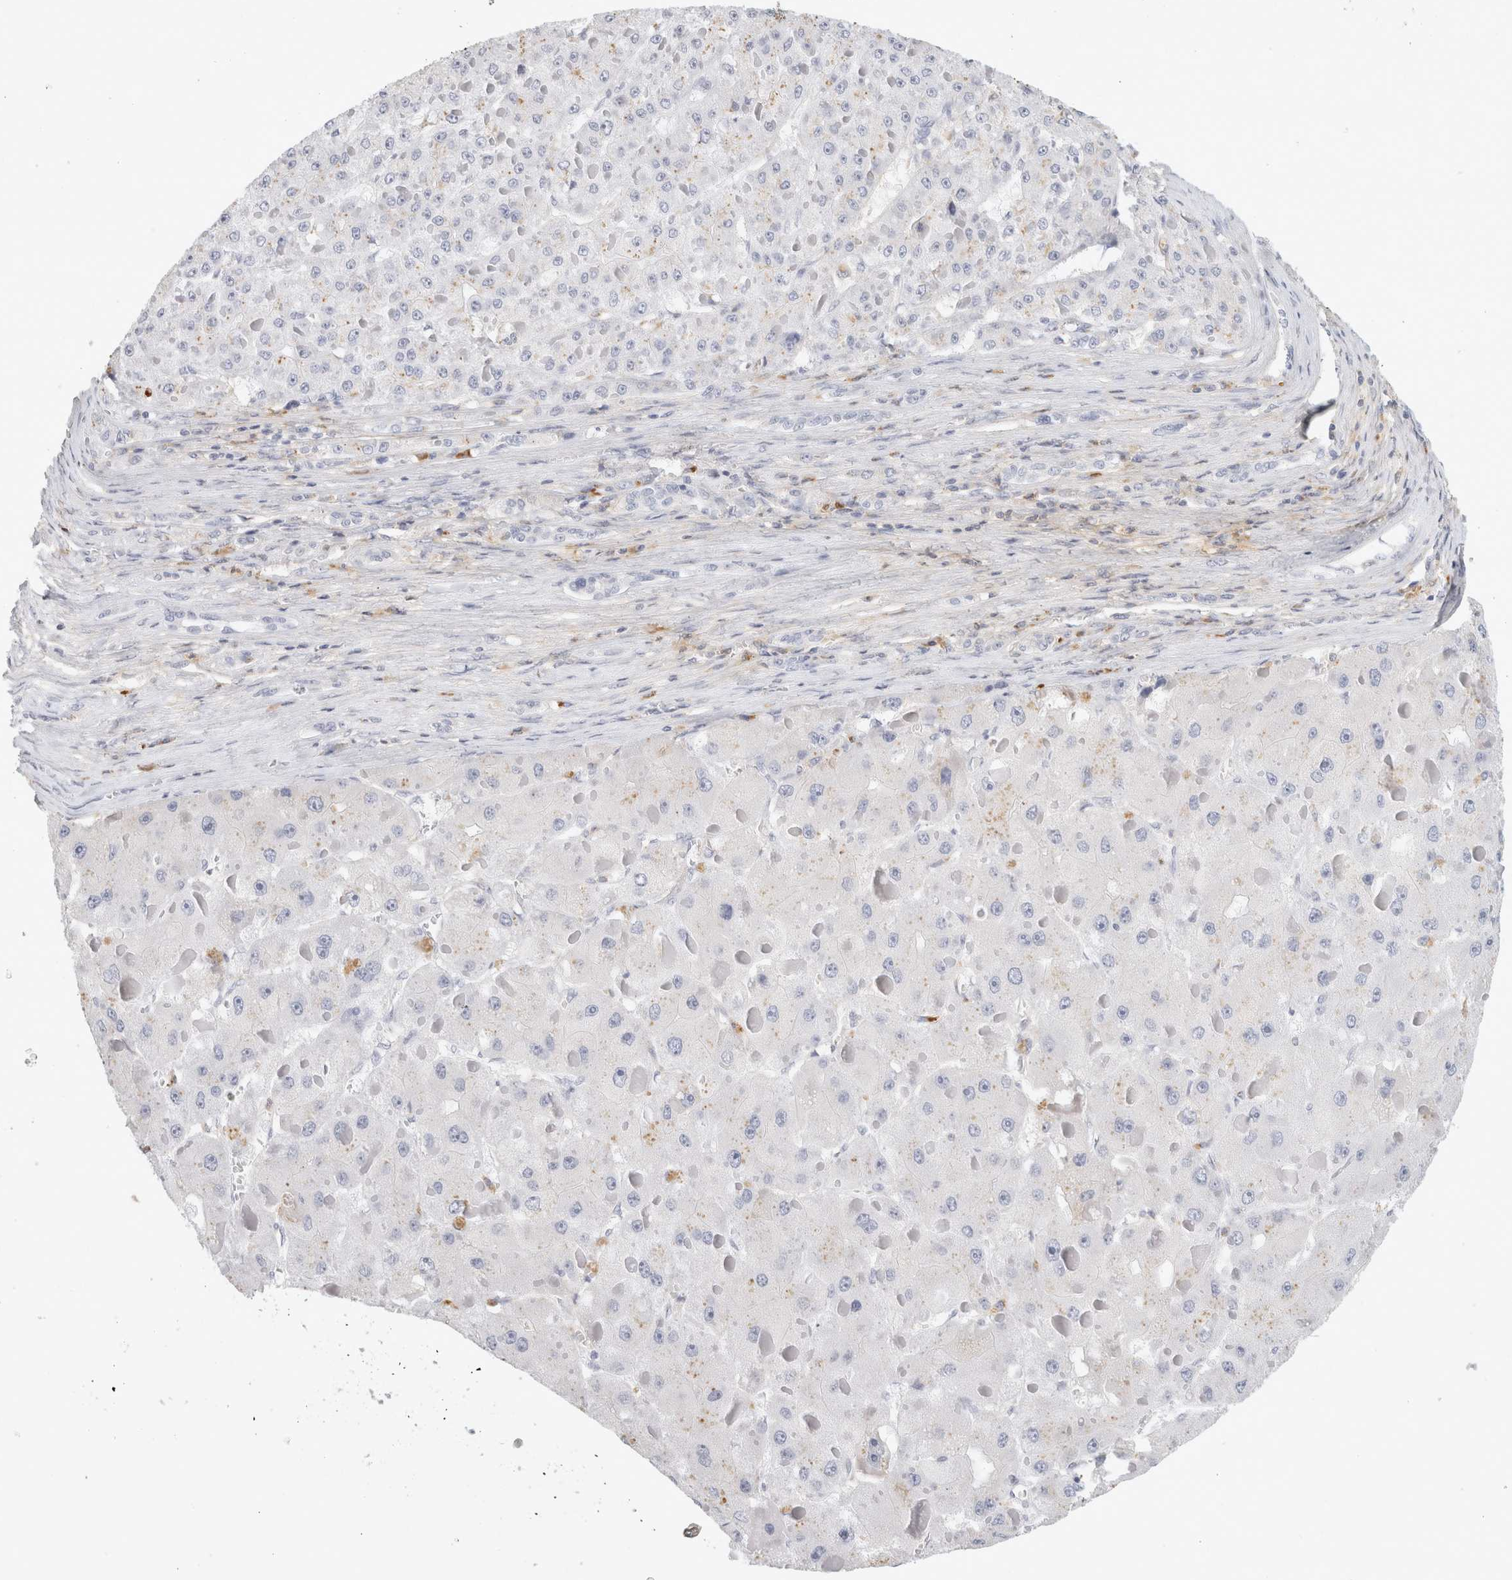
{"staining": {"intensity": "negative", "quantity": "none", "location": "none"}, "tissue": "liver cancer", "cell_type": "Tumor cells", "image_type": "cancer", "snomed": [{"axis": "morphology", "description": "Carcinoma, Hepatocellular, NOS"}, {"axis": "topography", "description": "Liver"}], "caption": "The IHC histopathology image has no significant expression in tumor cells of liver hepatocellular carcinoma tissue.", "gene": "FGL2", "patient": {"sex": "female", "age": 73}}